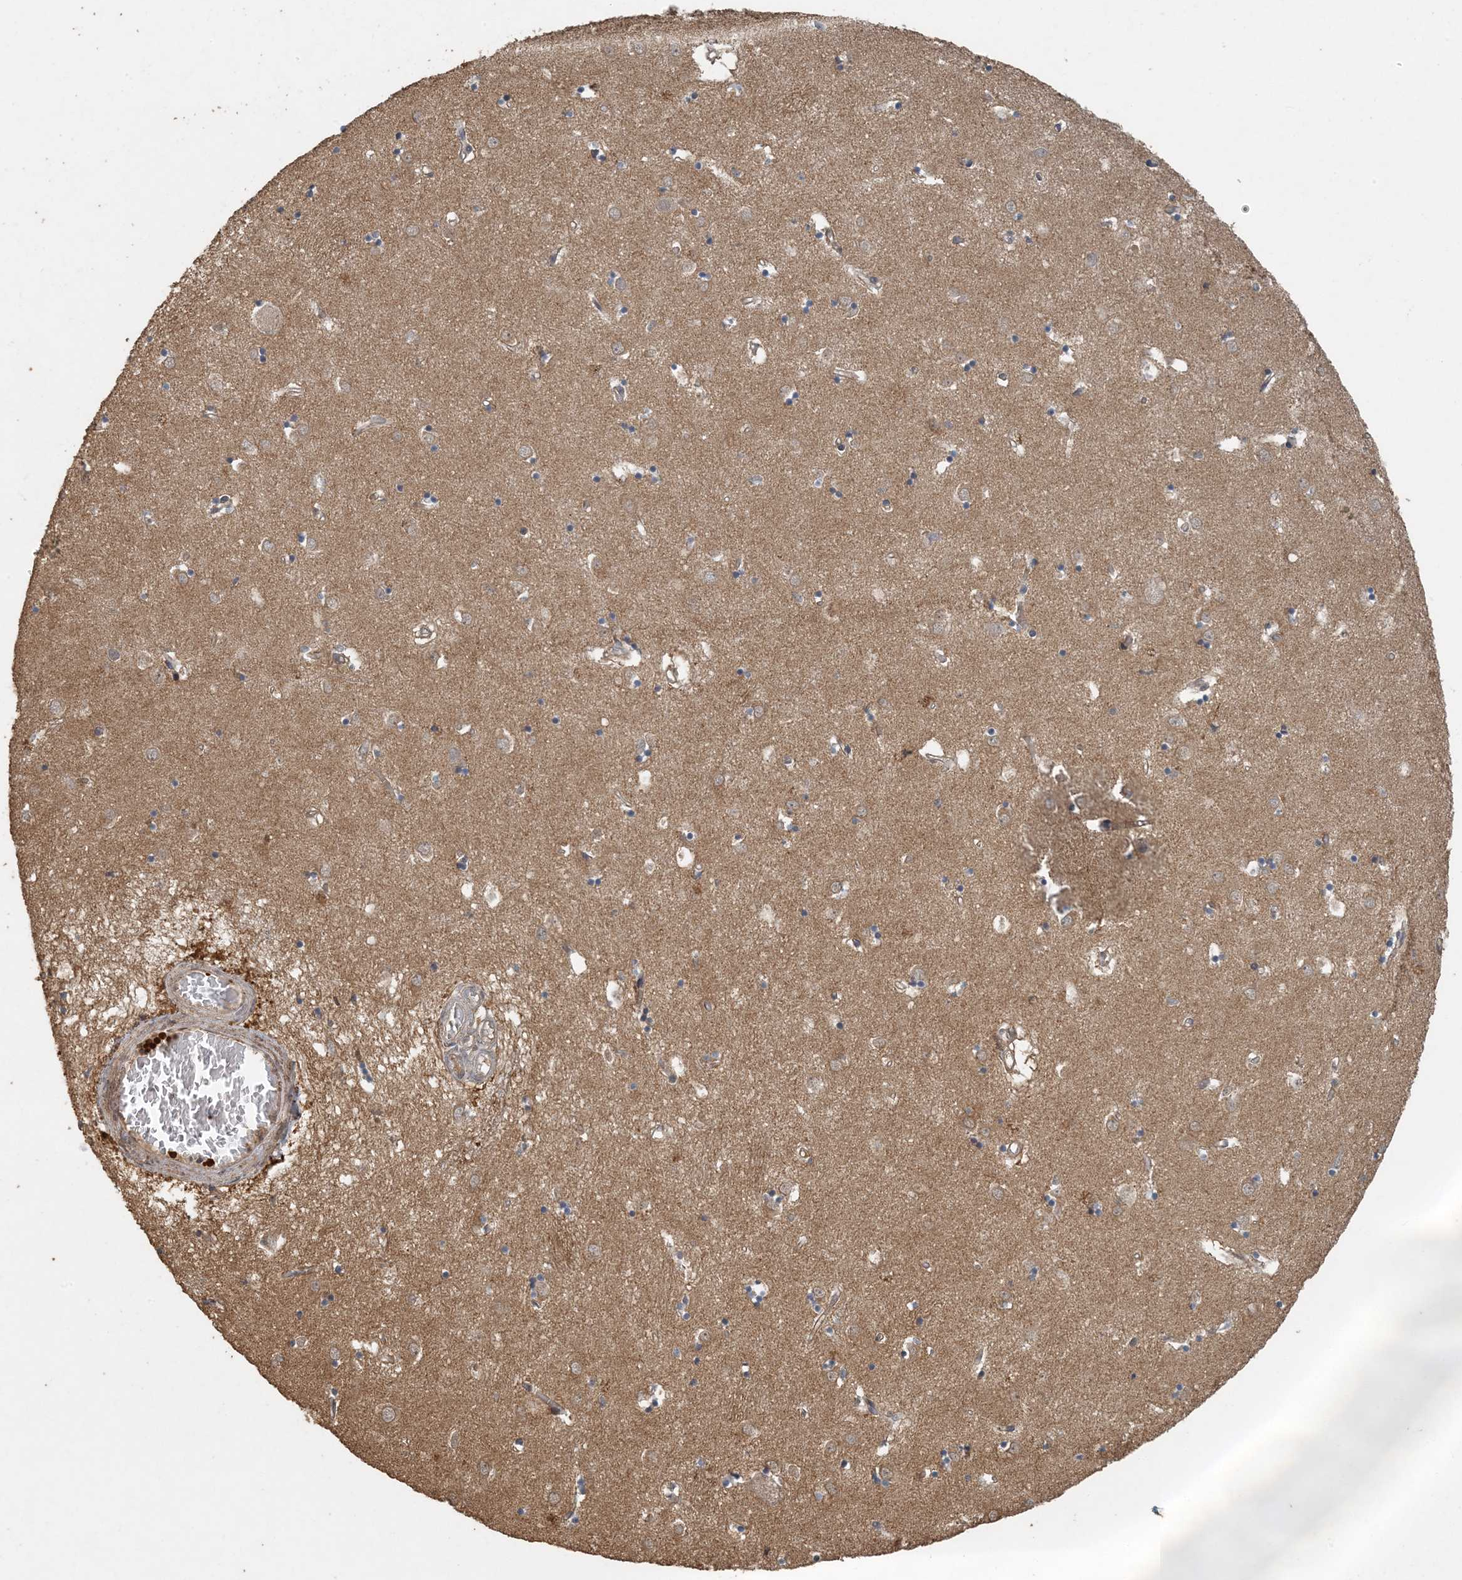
{"staining": {"intensity": "weak", "quantity": "25%-75%", "location": "cytoplasmic/membranous"}, "tissue": "caudate", "cell_type": "Glial cells", "image_type": "normal", "snomed": [{"axis": "morphology", "description": "Normal tissue, NOS"}, {"axis": "topography", "description": "Lateral ventricle wall"}], "caption": "A high-resolution photomicrograph shows immunohistochemistry staining of benign caudate, which reveals weak cytoplasmic/membranous expression in about 25%-75% of glial cells. (Brightfield microscopy of DAB IHC at high magnification).", "gene": "AK9", "patient": {"sex": "male", "age": 70}}